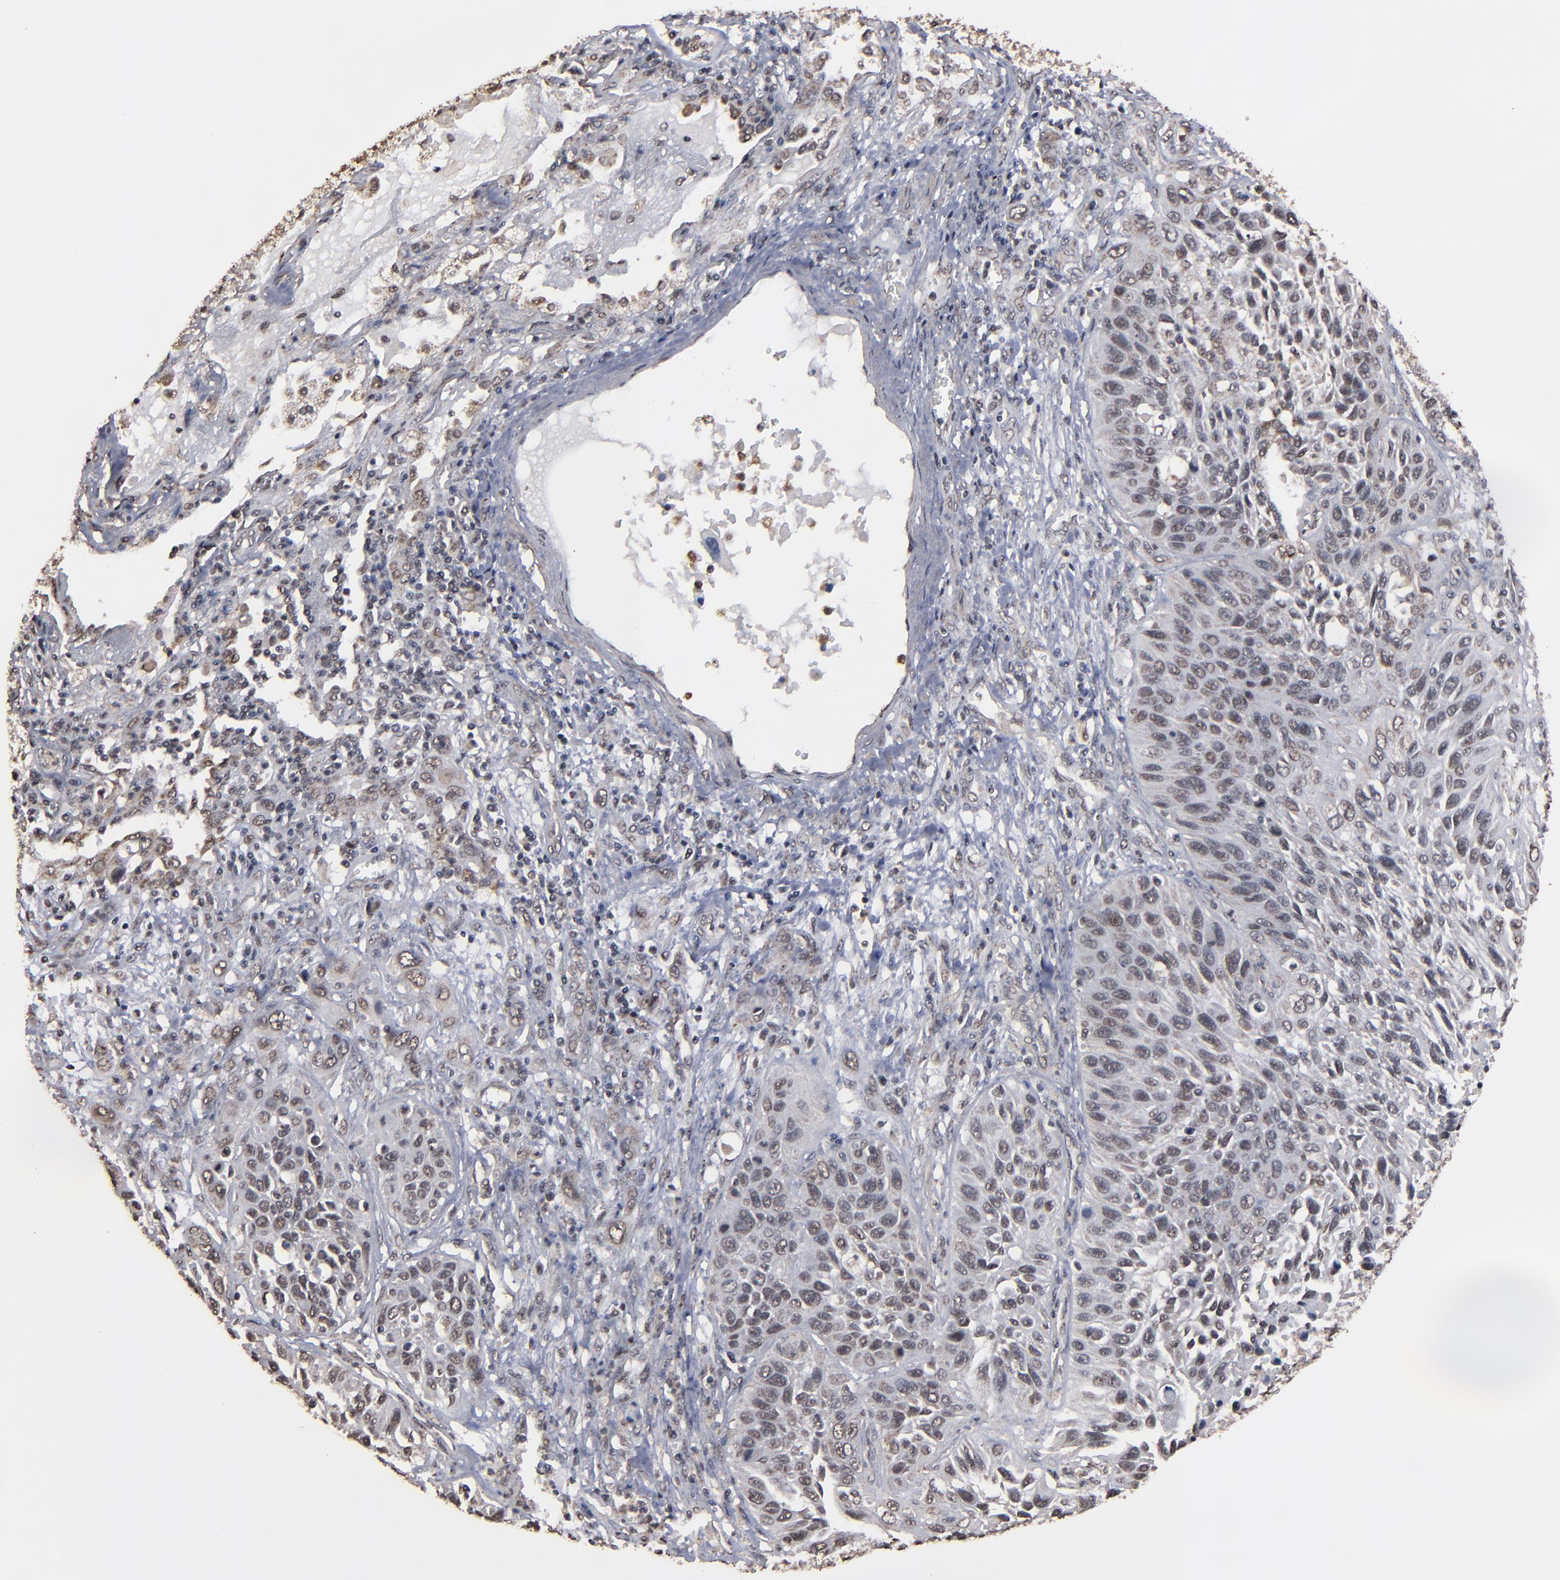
{"staining": {"intensity": "weak", "quantity": "25%-75%", "location": "nuclear"}, "tissue": "lung cancer", "cell_type": "Tumor cells", "image_type": "cancer", "snomed": [{"axis": "morphology", "description": "Squamous cell carcinoma, NOS"}, {"axis": "topography", "description": "Lung"}], "caption": "The micrograph demonstrates staining of squamous cell carcinoma (lung), revealing weak nuclear protein positivity (brown color) within tumor cells. The staining is performed using DAB (3,3'-diaminobenzidine) brown chromogen to label protein expression. The nuclei are counter-stained blue using hematoxylin.", "gene": "BNIP3", "patient": {"sex": "female", "age": 76}}